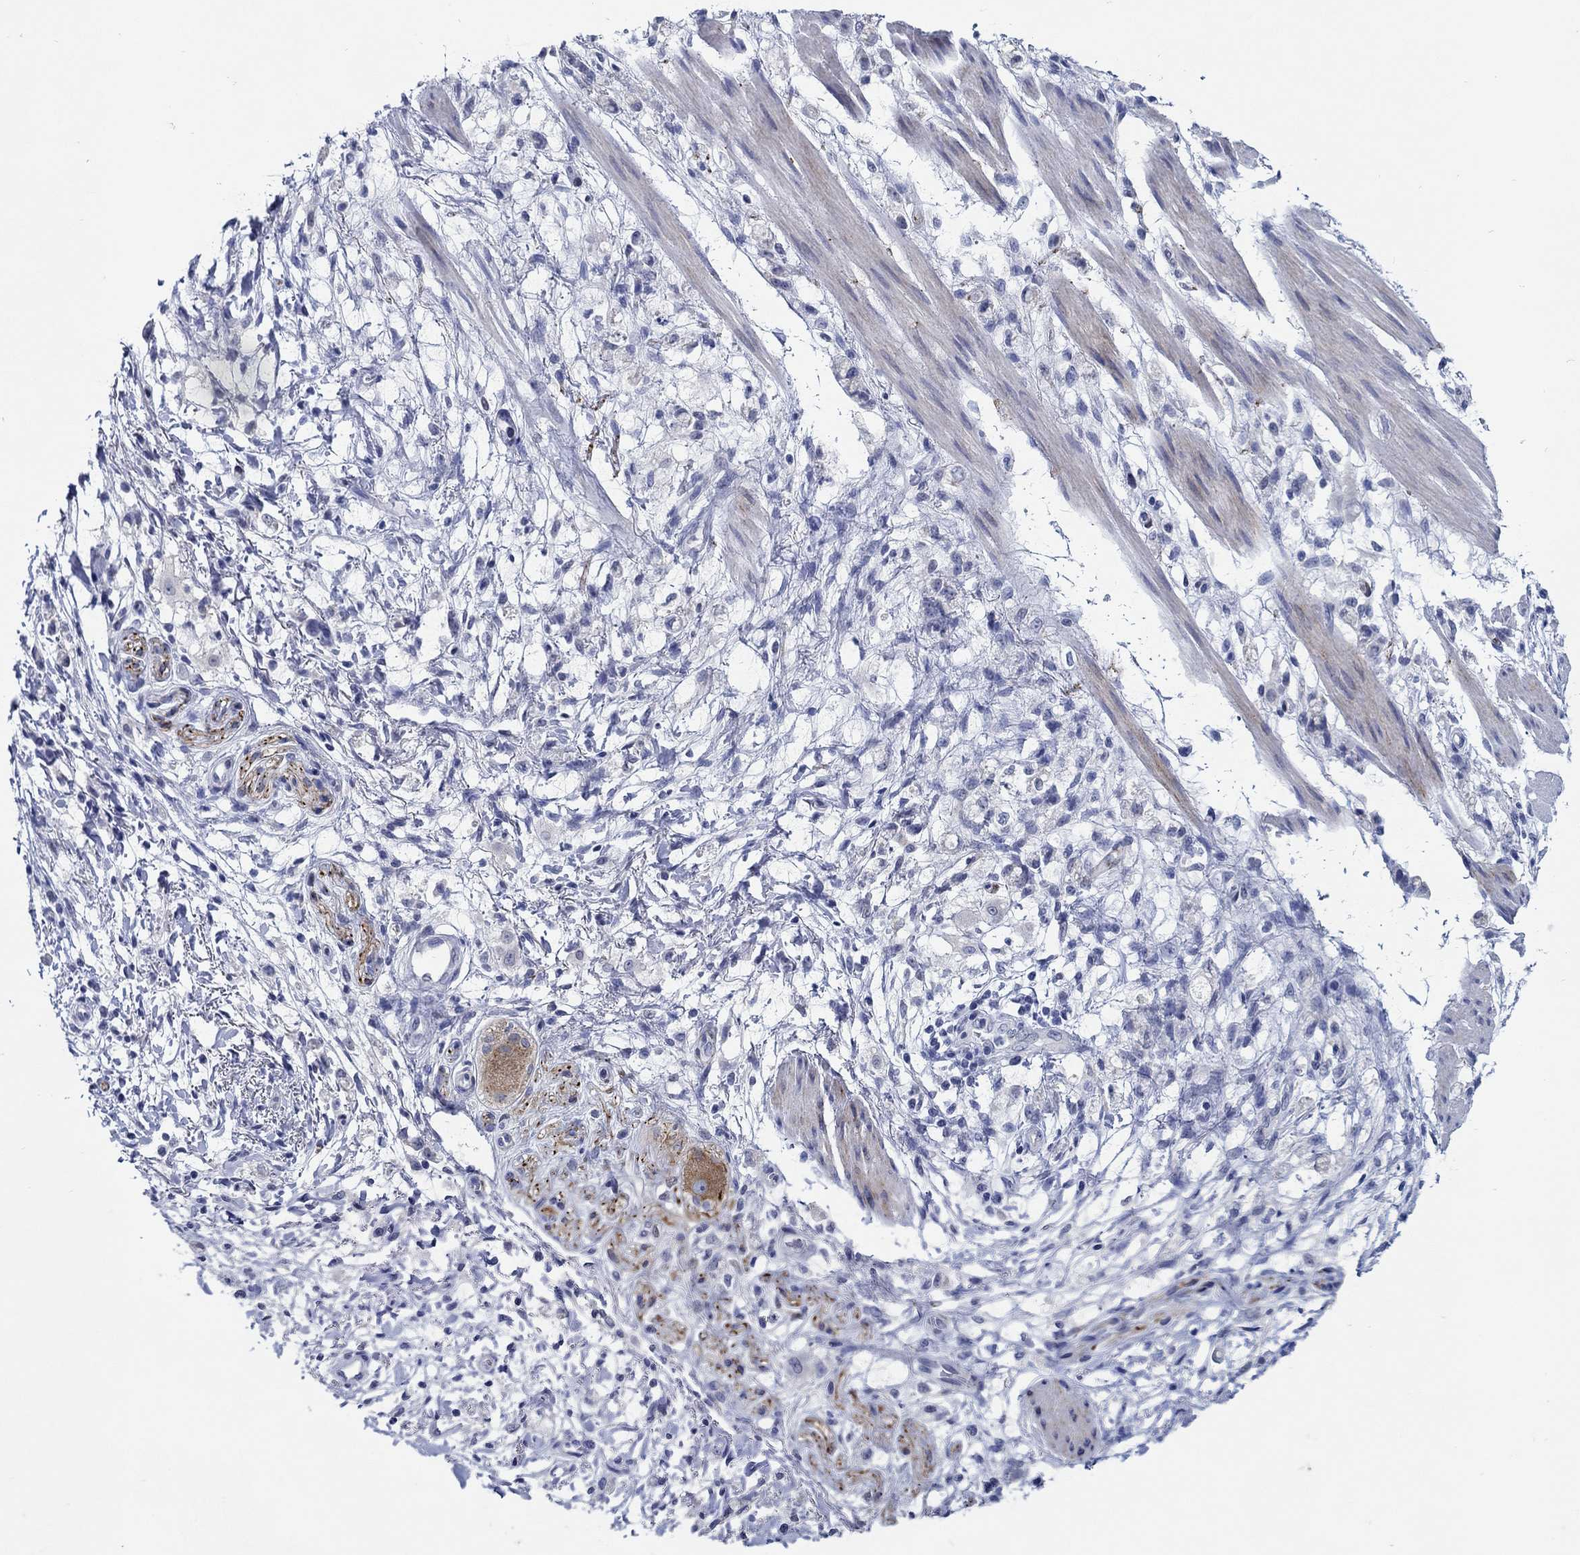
{"staining": {"intensity": "negative", "quantity": "none", "location": "none"}, "tissue": "stomach cancer", "cell_type": "Tumor cells", "image_type": "cancer", "snomed": [{"axis": "morphology", "description": "Adenocarcinoma, NOS"}, {"axis": "topography", "description": "Stomach"}], "caption": "Stomach adenocarcinoma was stained to show a protein in brown. There is no significant staining in tumor cells. The staining is performed using DAB (3,3'-diaminobenzidine) brown chromogen with nuclei counter-stained in using hematoxylin.", "gene": "MC2R", "patient": {"sex": "female", "age": 60}}